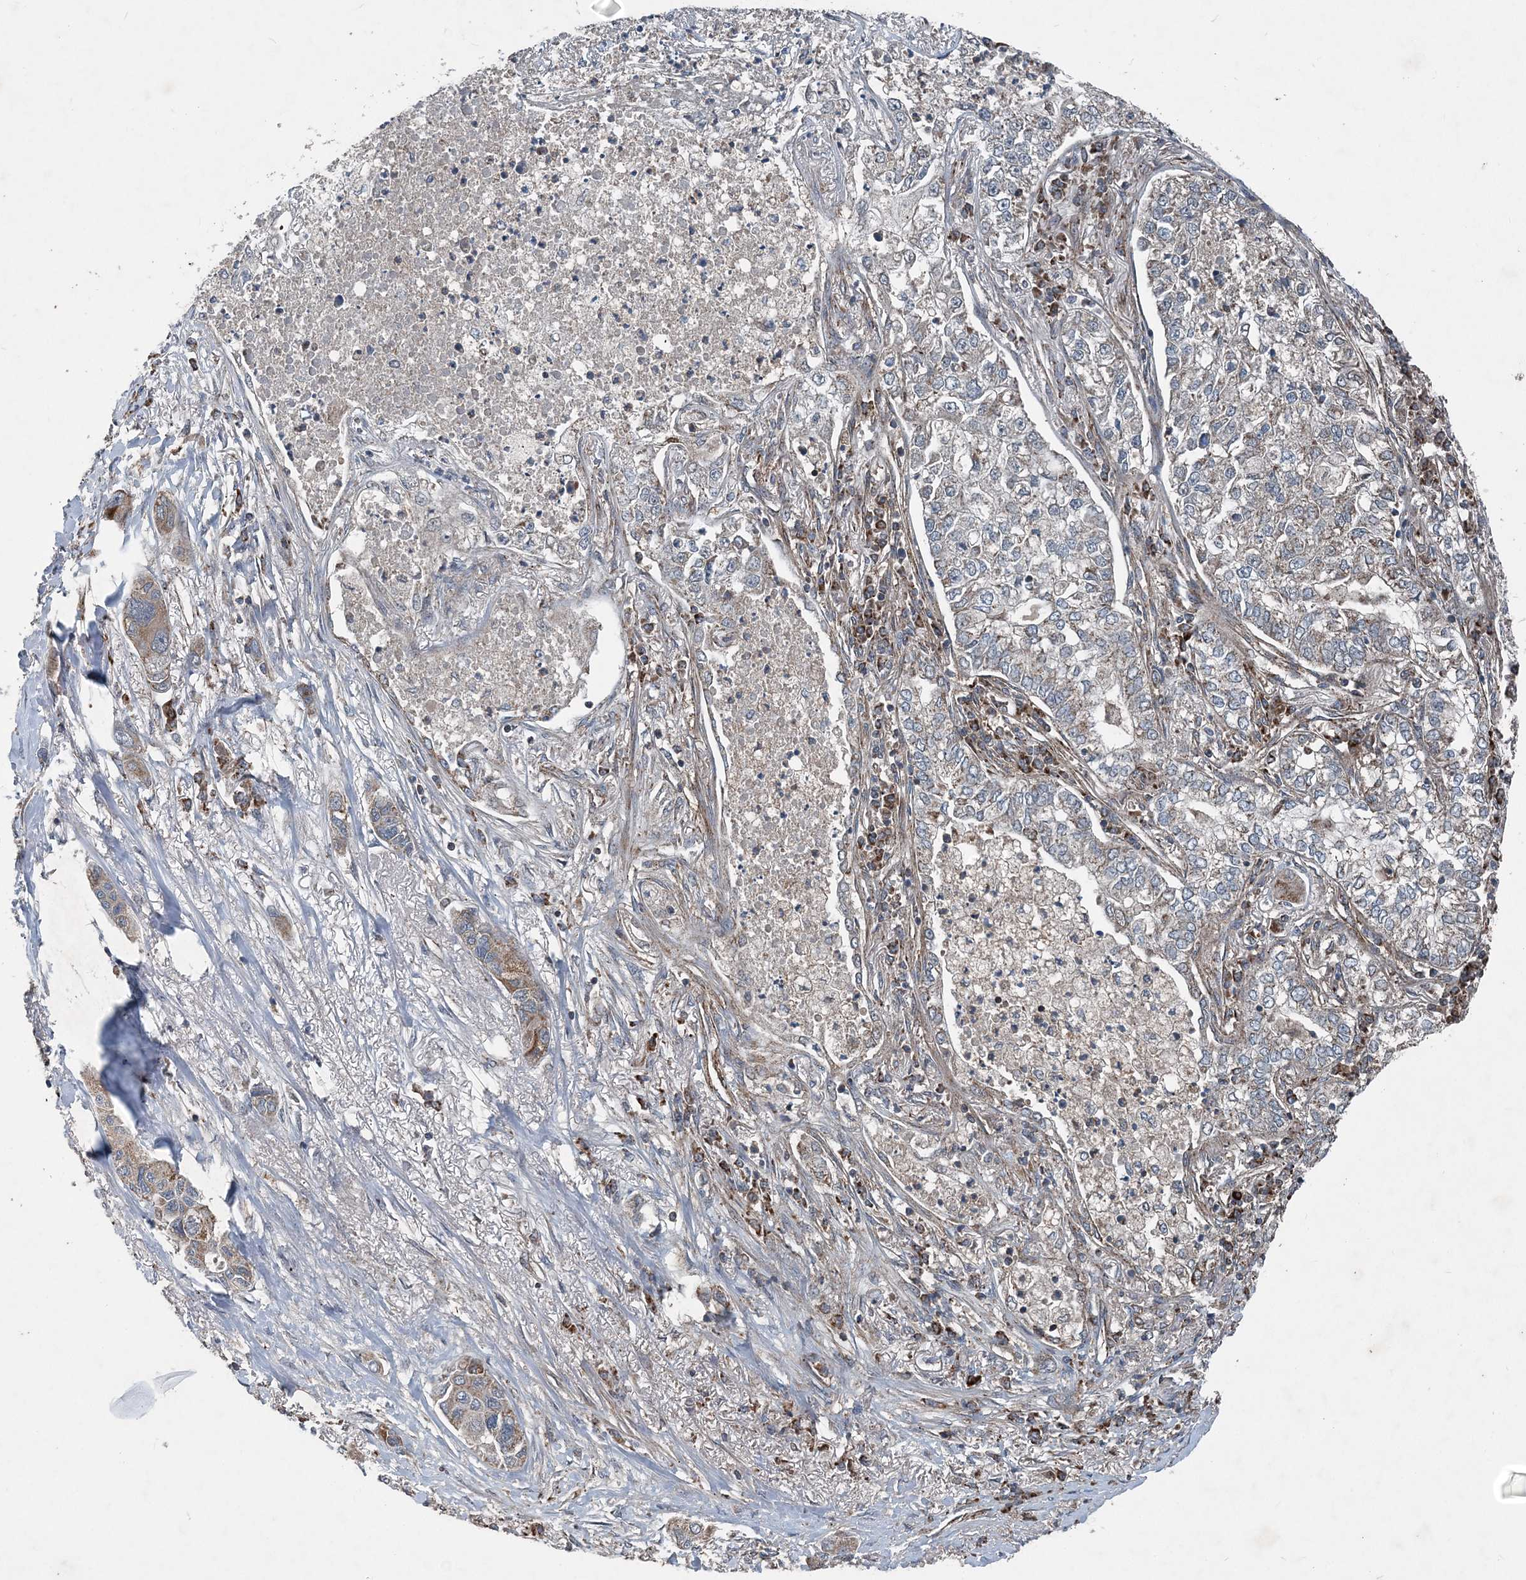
{"staining": {"intensity": "moderate", "quantity": "<25%", "location": "cytoplasmic/membranous"}, "tissue": "lung cancer", "cell_type": "Tumor cells", "image_type": "cancer", "snomed": [{"axis": "morphology", "description": "Adenocarcinoma, NOS"}, {"axis": "topography", "description": "Lung"}], "caption": "Lung cancer stained with IHC demonstrates moderate cytoplasmic/membranous positivity in approximately <25% of tumor cells.", "gene": "NDUFA2", "patient": {"sex": "male", "age": 49}}